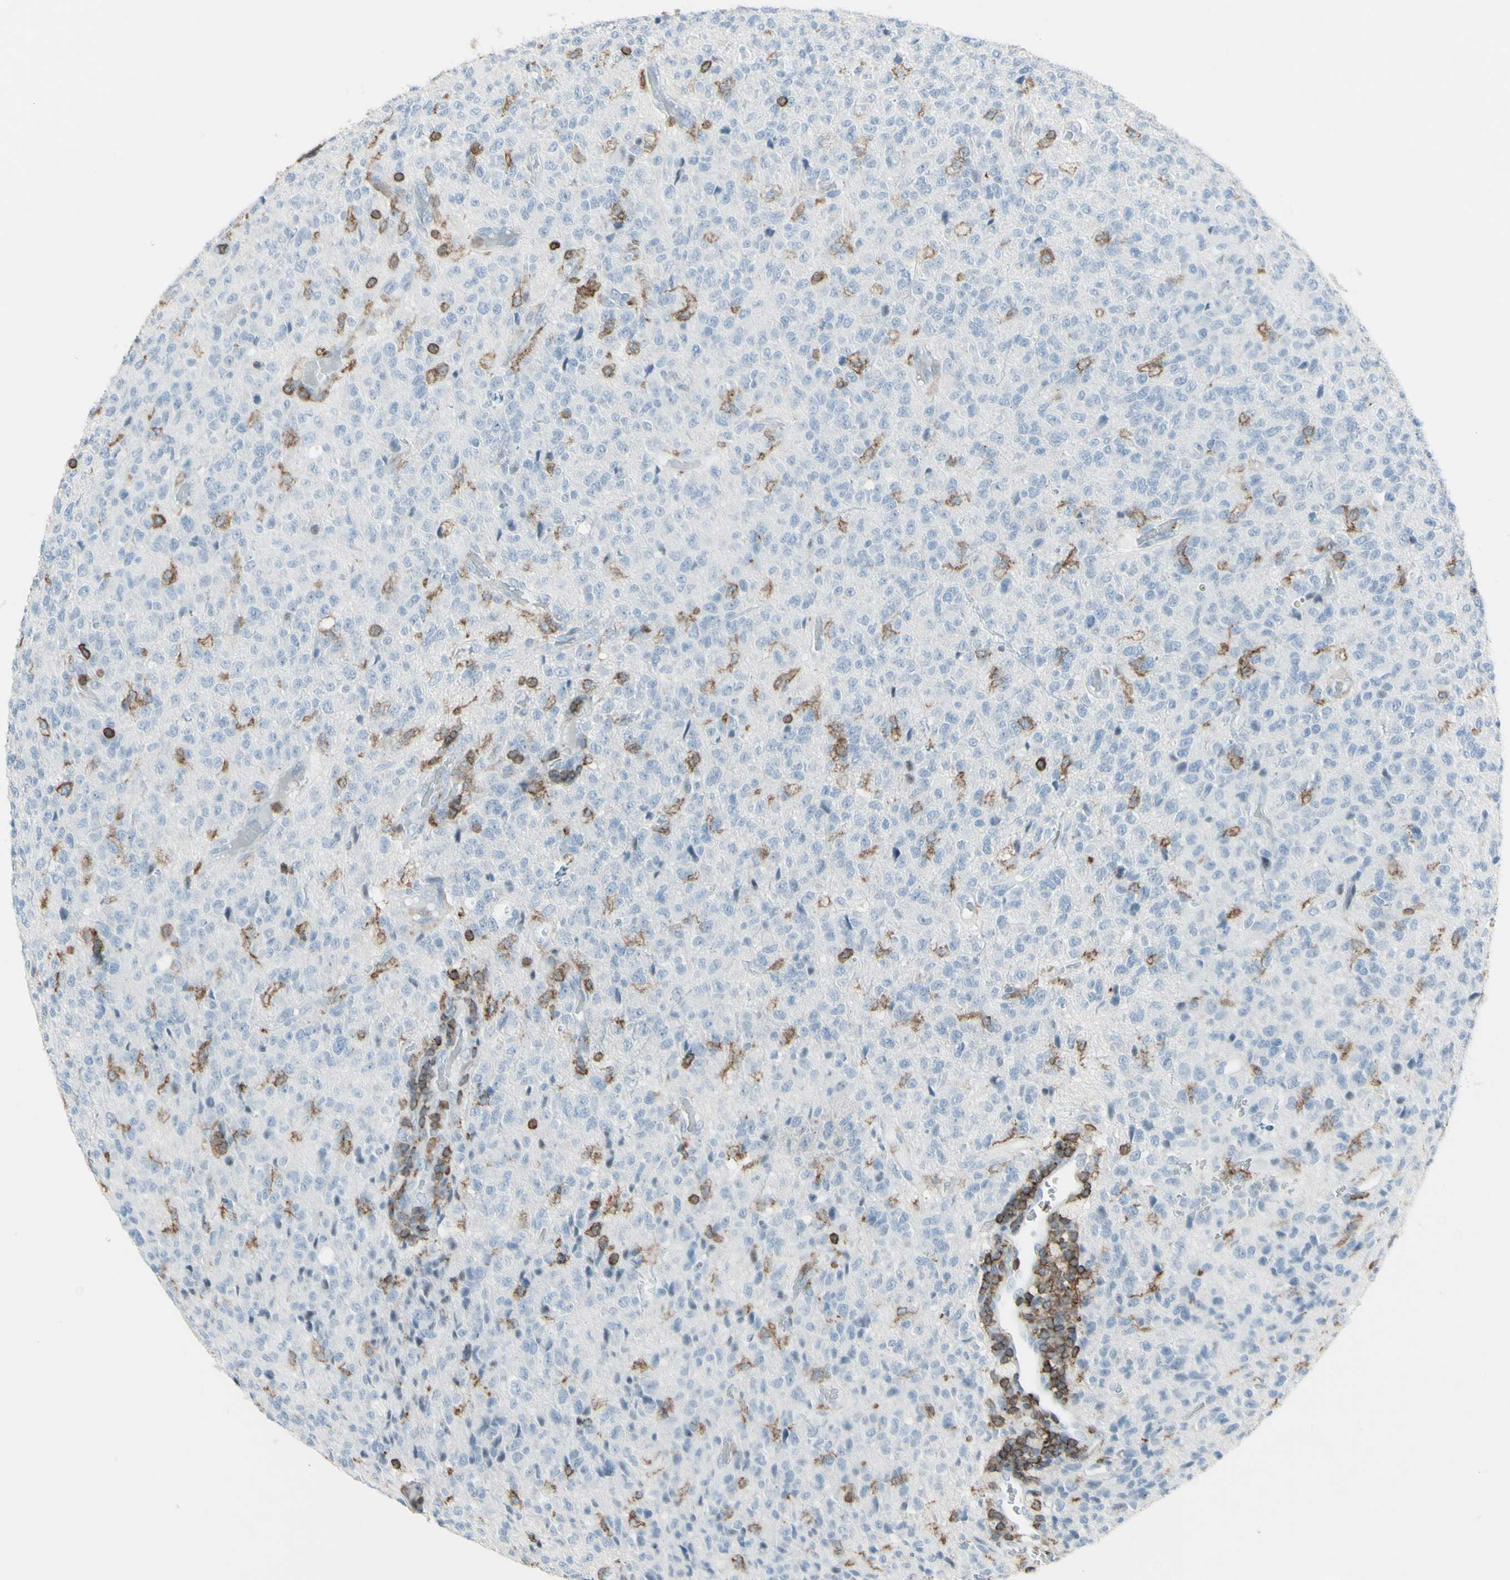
{"staining": {"intensity": "weak", "quantity": "<25%", "location": "cytoplasmic/membranous"}, "tissue": "glioma", "cell_type": "Tumor cells", "image_type": "cancer", "snomed": [{"axis": "morphology", "description": "Glioma, malignant, High grade"}, {"axis": "topography", "description": "pancreas cauda"}], "caption": "IHC histopathology image of neoplastic tissue: malignant glioma (high-grade) stained with DAB (3,3'-diaminobenzidine) shows no significant protein expression in tumor cells.", "gene": "NRG1", "patient": {"sex": "male", "age": 60}}